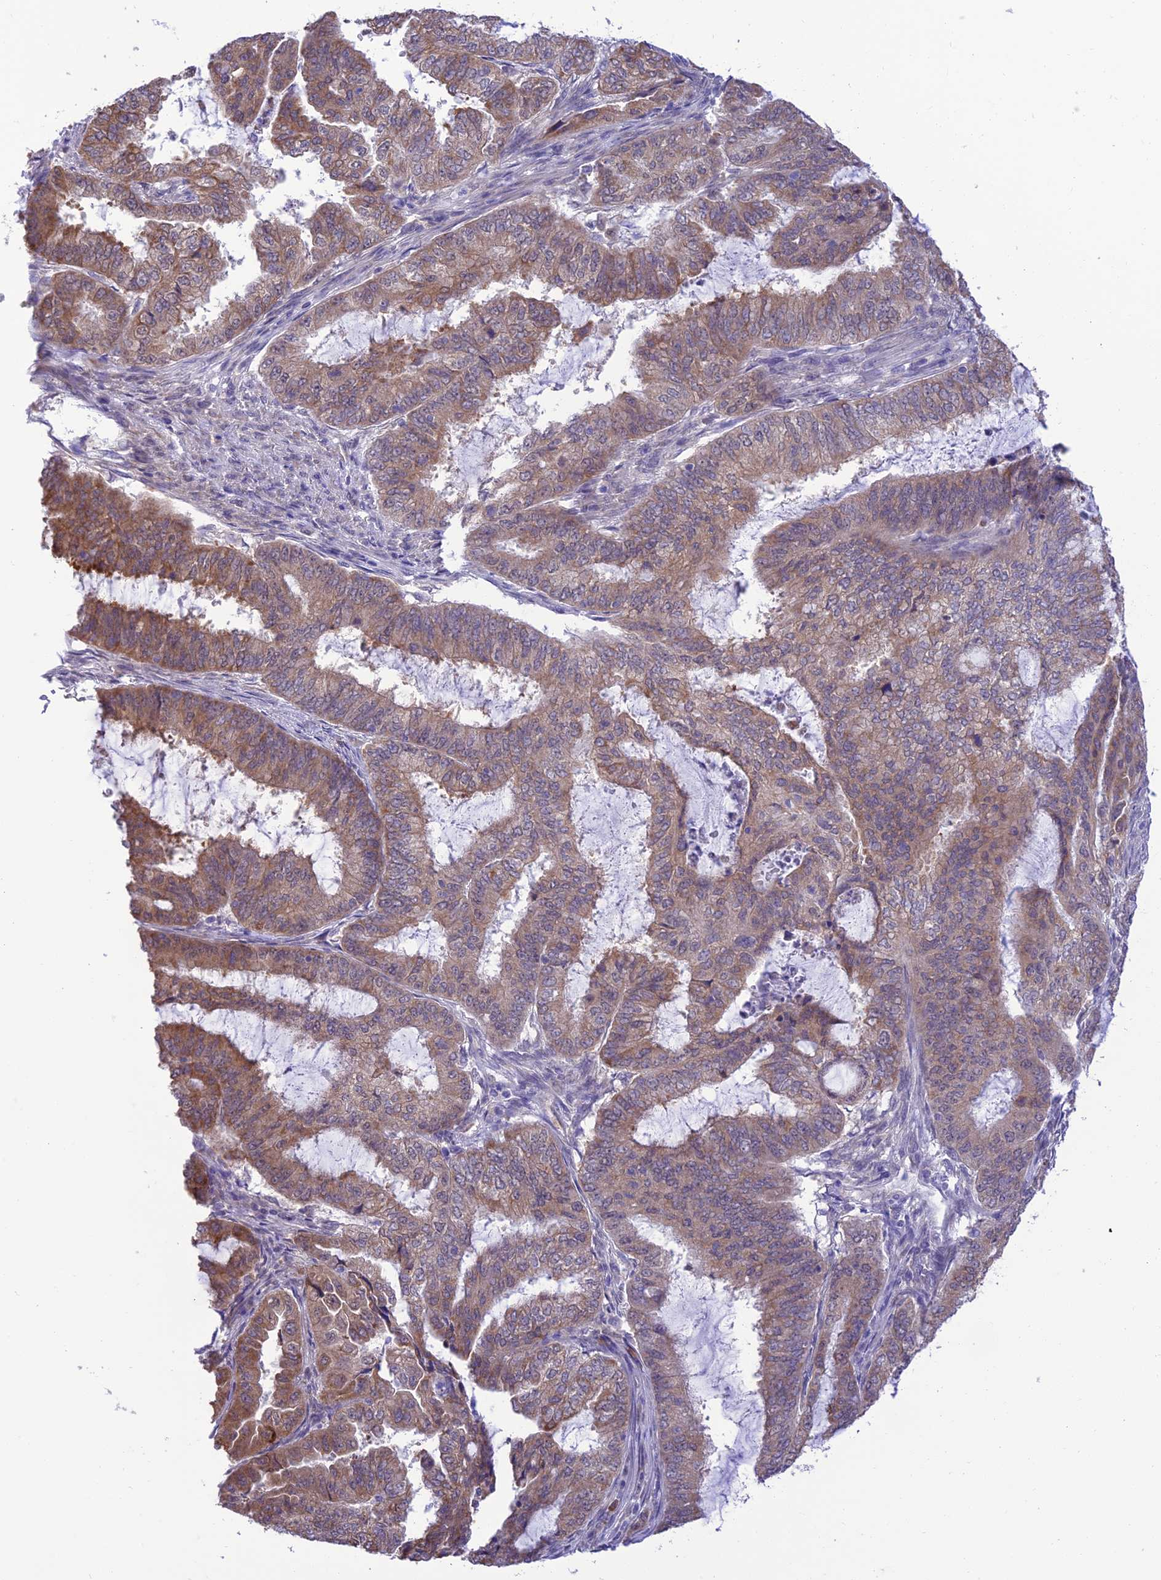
{"staining": {"intensity": "moderate", "quantity": "<25%", "location": "cytoplasmic/membranous"}, "tissue": "endometrial cancer", "cell_type": "Tumor cells", "image_type": "cancer", "snomed": [{"axis": "morphology", "description": "Adenocarcinoma, NOS"}, {"axis": "topography", "description": "Endometrium"}], "caption": "Immunohistochemistry (IHC) of human adenocarcinoma (endometrial) exhibits low levels of moderate cytoplasmic/membranous positivity in about <25% of tumor cells.", "gene": "RNF126", "patient": {"sex": "female", "age": 51}}